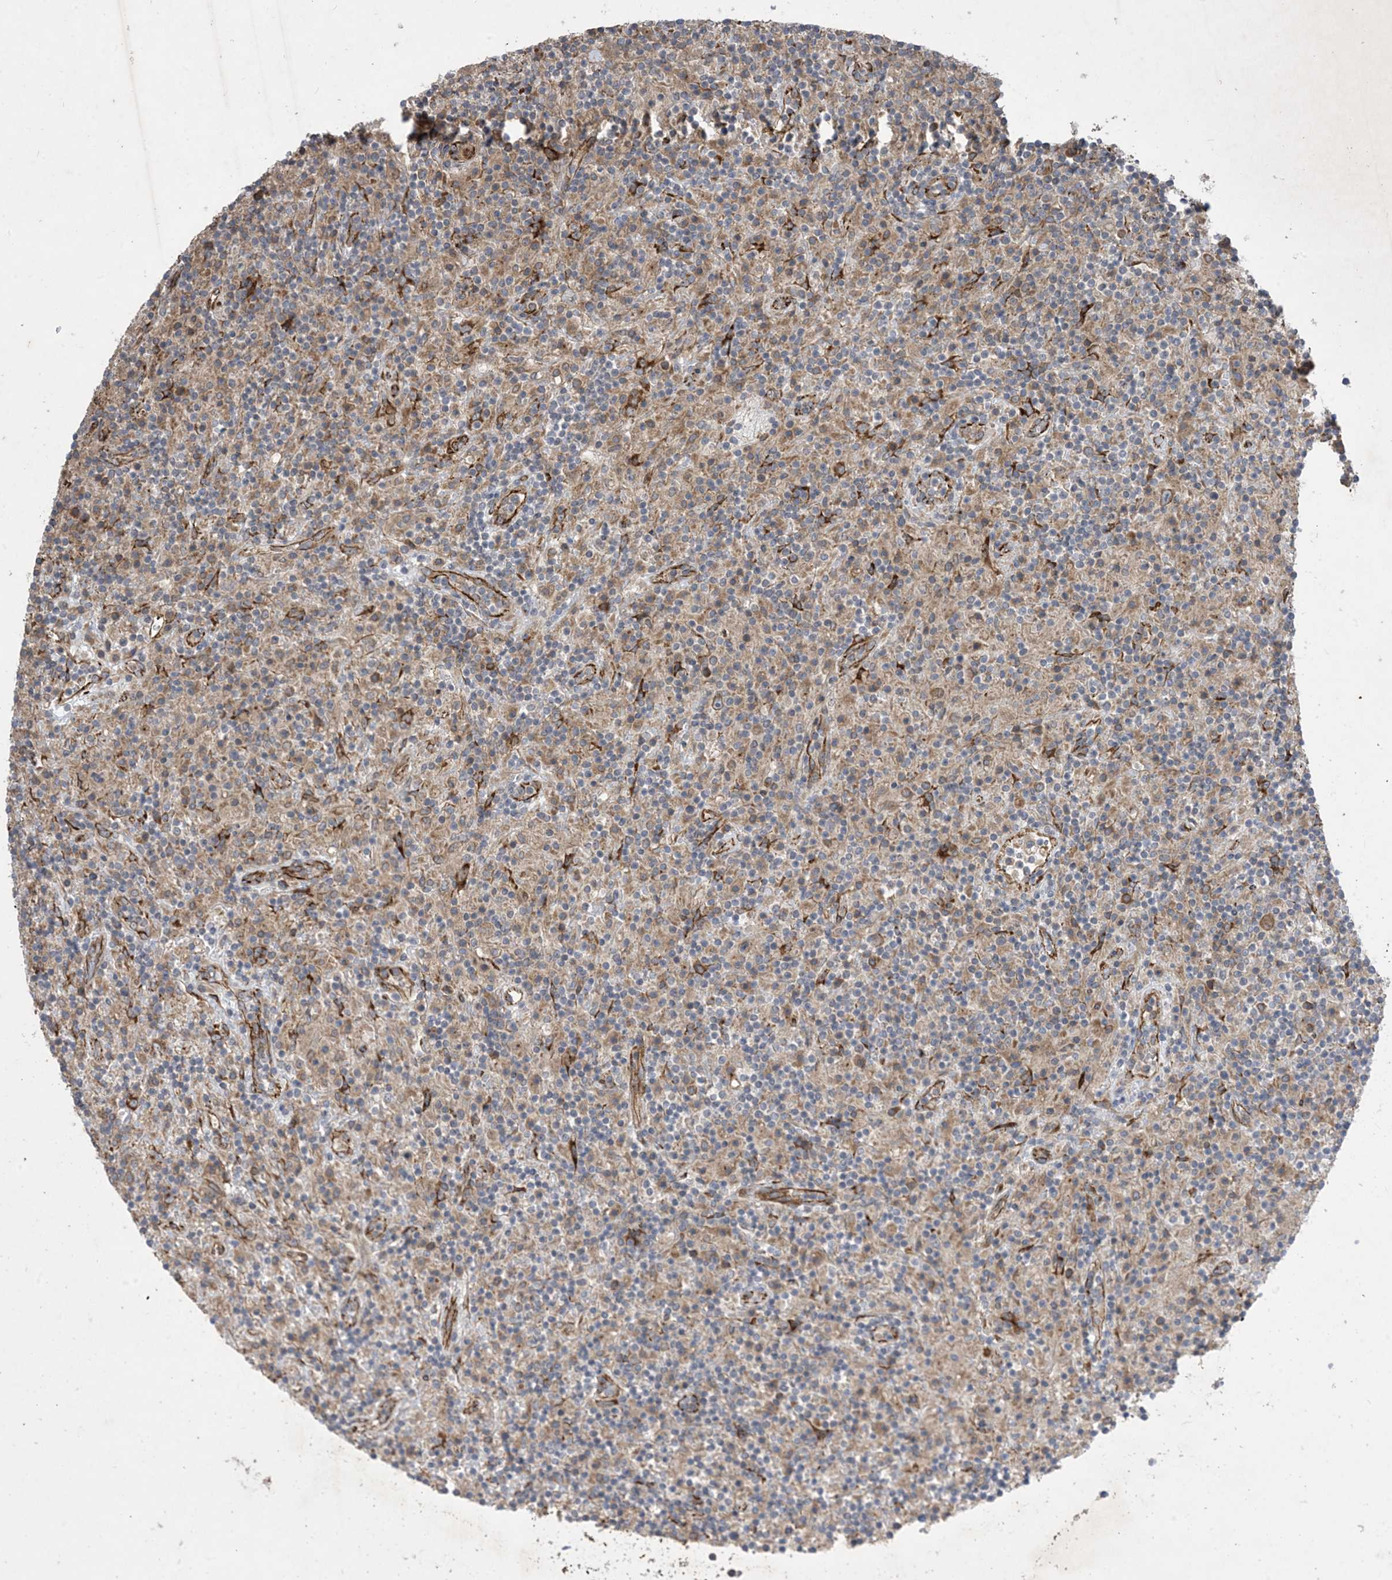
{"staining": {"intensity": "weak", "quantity": "25%-75%", "location": "cytoplasmic/membranous"}, "tissue": "lymphoma", "cell_type": "Tumor cells", "image_type": "cancer", "snomed": [{"axis": "morphology", "description": "Hodgkin's disease, NOS"}, {"axis": "topography", "description": "Lymph node"}], "caption": "The image reveals staining of Hodgkin's disease, revealing weak cytoplasmic/membranous protein staining (brown color) within tumor cells. (IHC, brightfield microscopy, high magnification).", "gene": "OTOP1", "patient": {"sex": "male", "age": 70}}